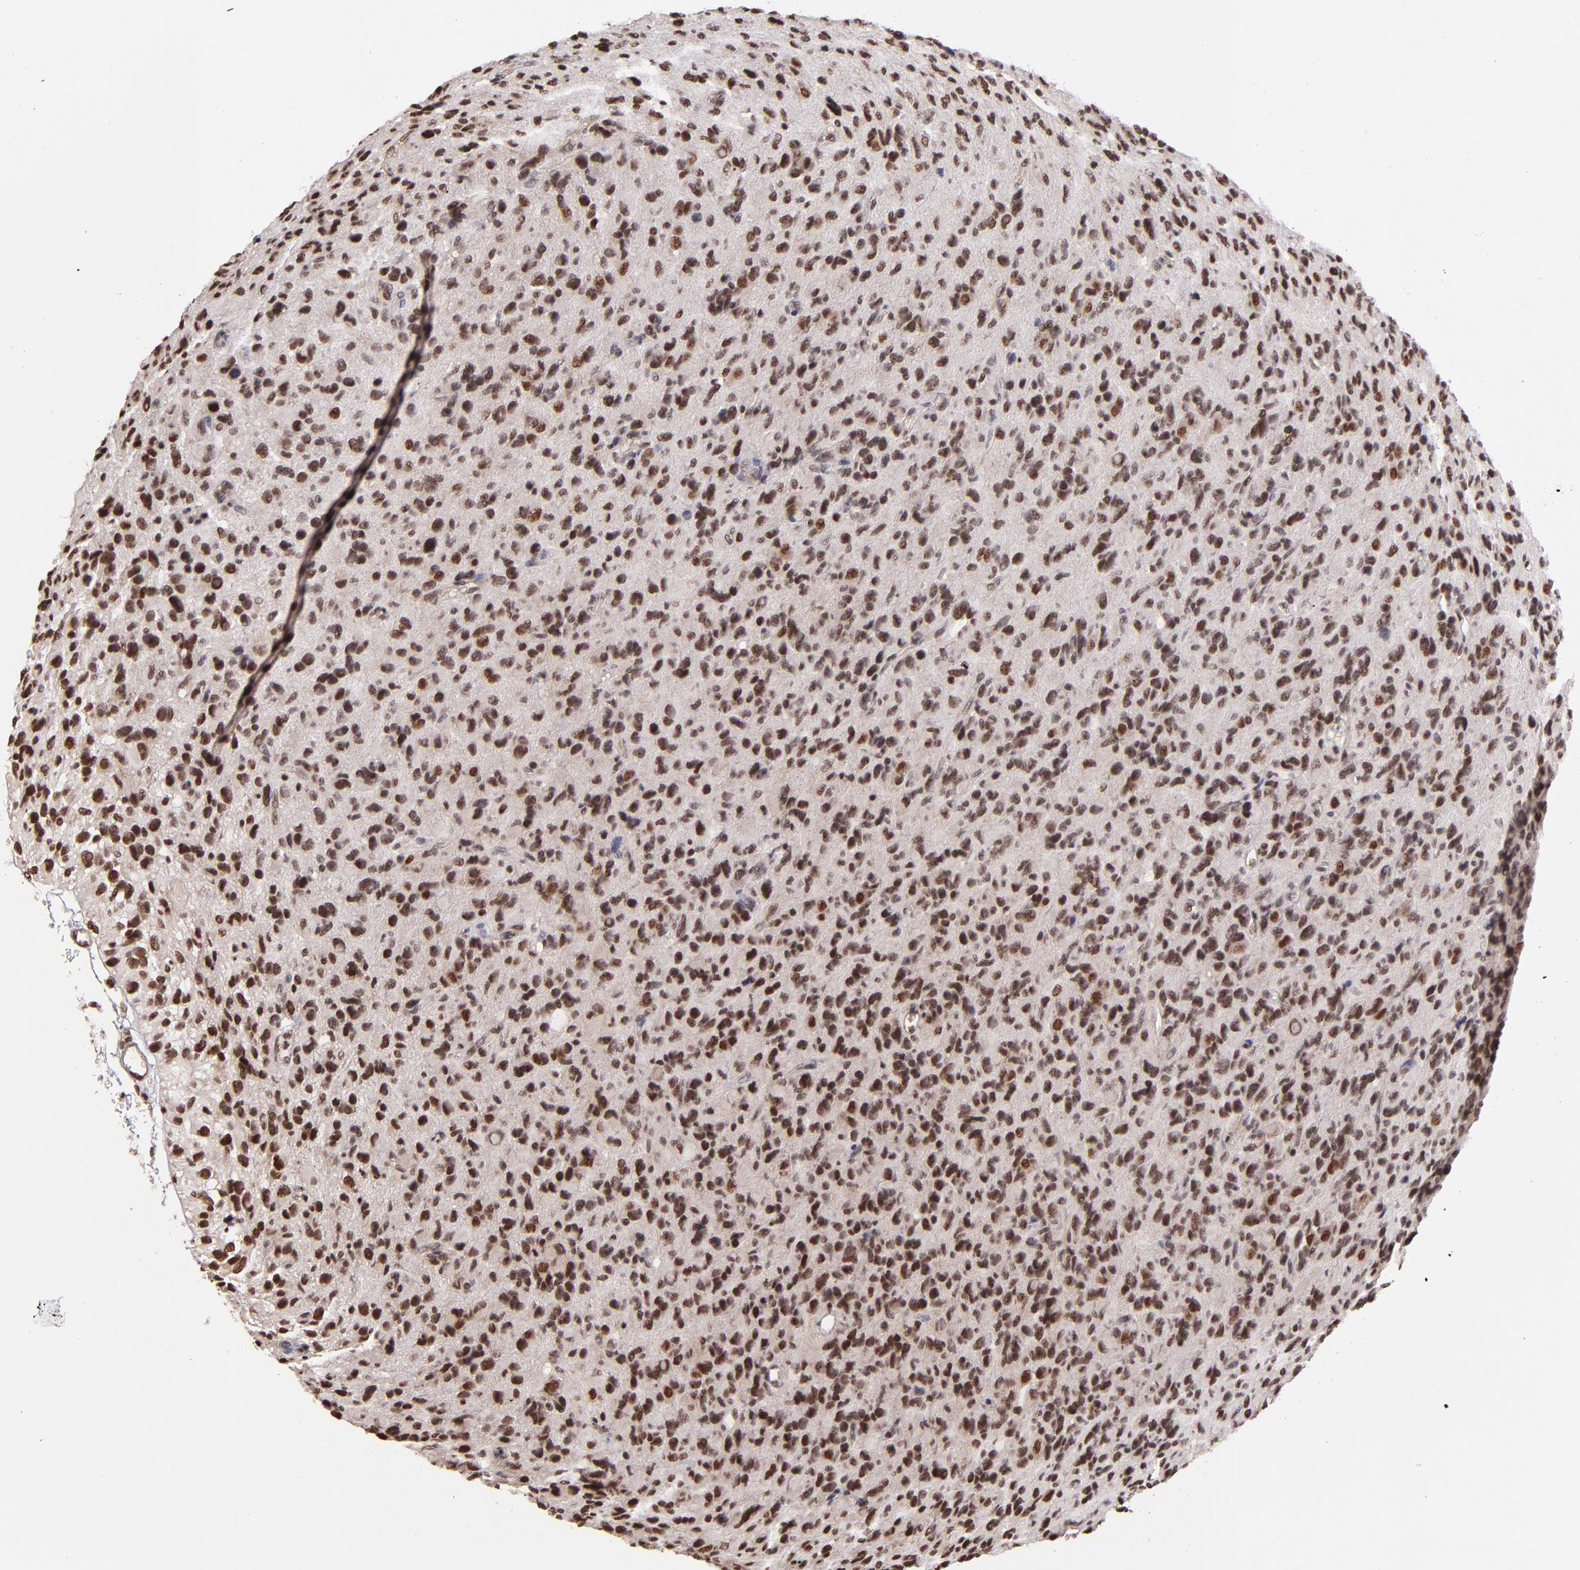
{"staining": {"intensity": "moderate", "quantity": "25%-75%", "location": "nuclear"}, "tissue": "glioma", "cell_type": "Tumor cells", "image_type": "cancer", "snomed": [{"axis": "morphology", "description": "Glioma, malignant, High grade"}, {"axis": "topography", "description": "Brain"}], "caption": "Tumor cells demonstrate medium levels of moderate nuclear expression in about 25%-75% of cells in glioma. The staining is performed using DAB (3,3'-diaminobenzidine) brown chromogen to label protein expression. The nuclei are counter-stained blue using hematoxylin.", "gene": "TERF2", "patient": {"sex": "male", "age": 77}}